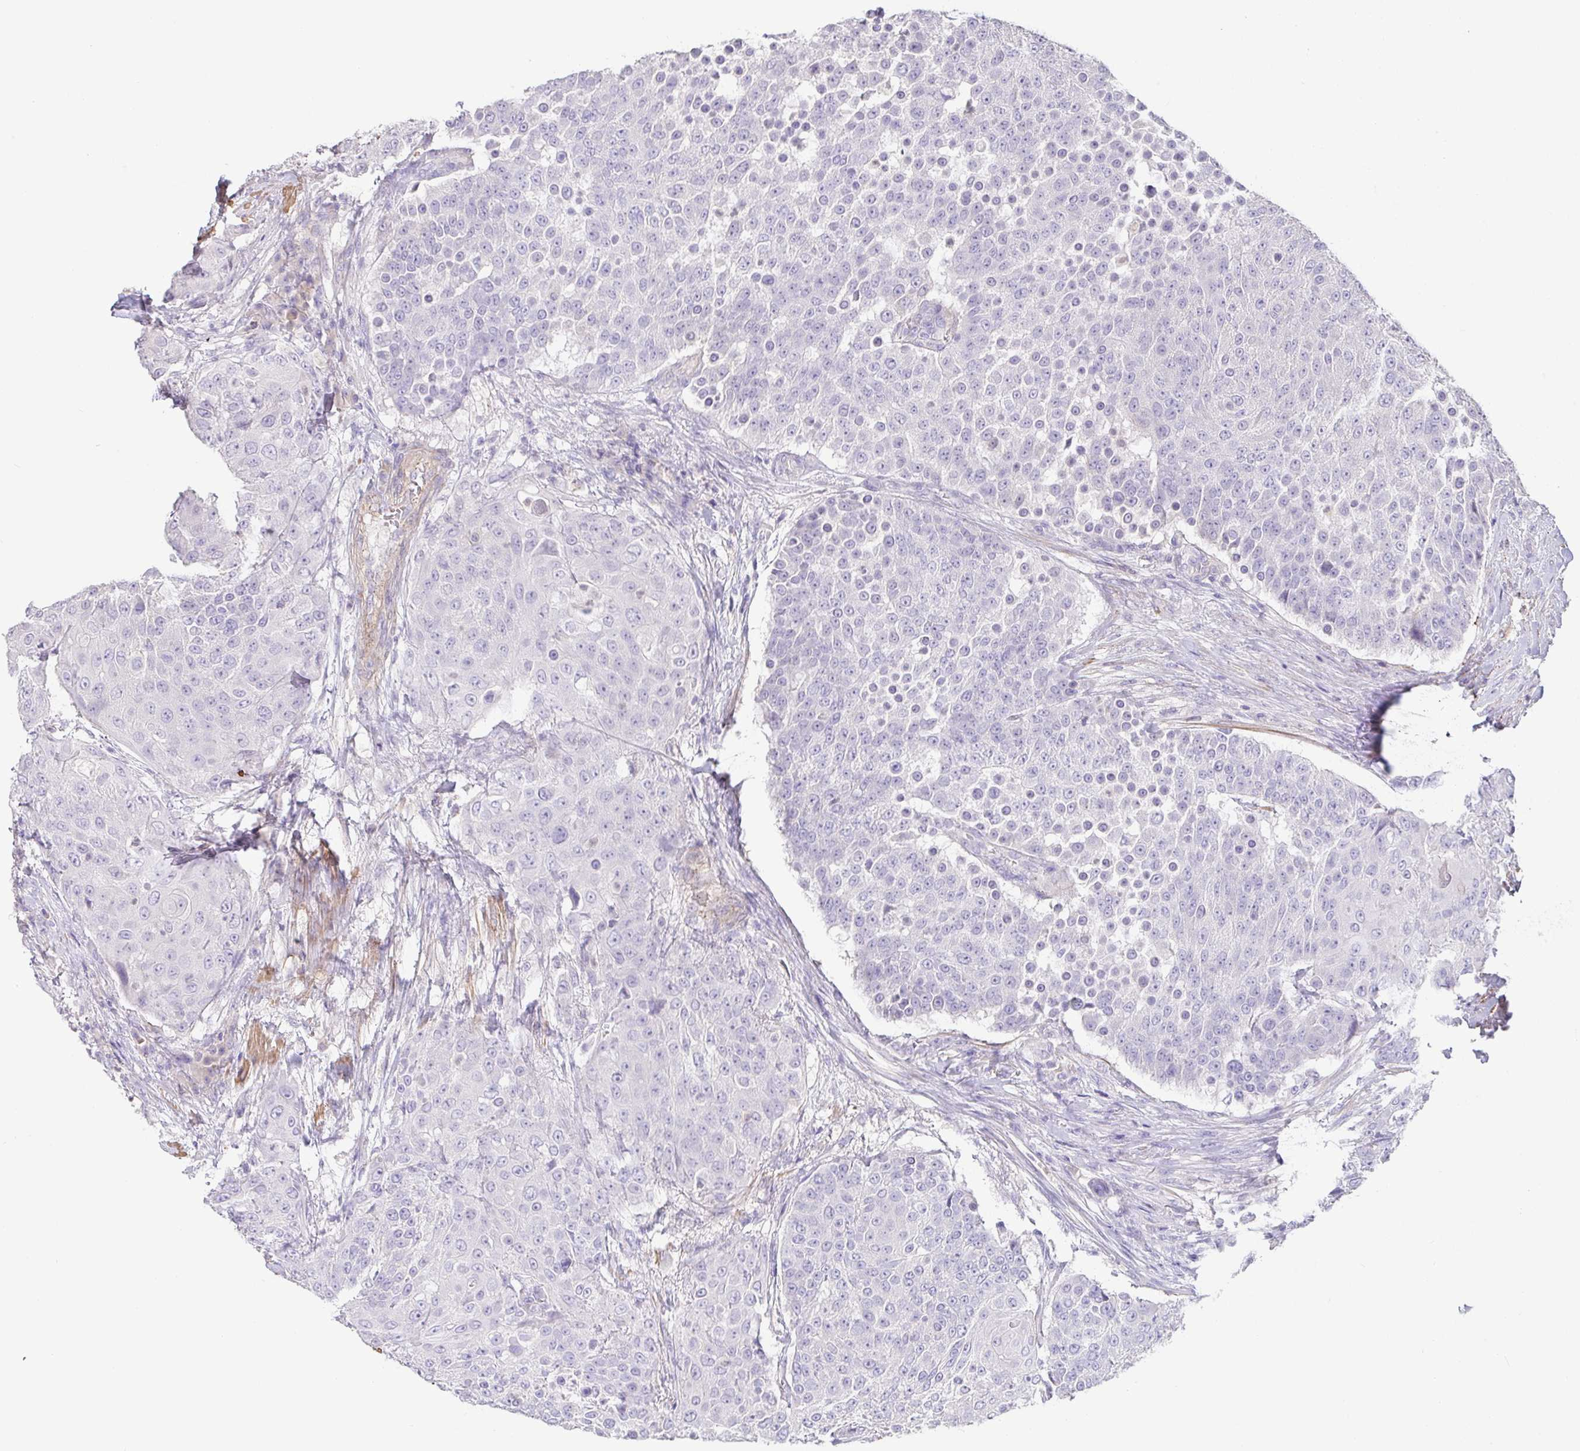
{"staining": {"intensity": "negative", "quantity": "none", "location": "none"}, "tissue": "urothelial cancer", "cell_type": "Tumor cells", "image_type": "cancer", "snomed": [{"axis": "morphology", "description": "Urothelial carcinoma, High grade"}, {"axis": "topography", "description": "Urinary bladder"}], "caption": "High-grade urothelial carcinoma stained for a protein using immunohistochemistry (IHC) demonstrates no positivity tumor cells.", "gene": "PYGM", "patient": {"sex": "female", "age": 63}}